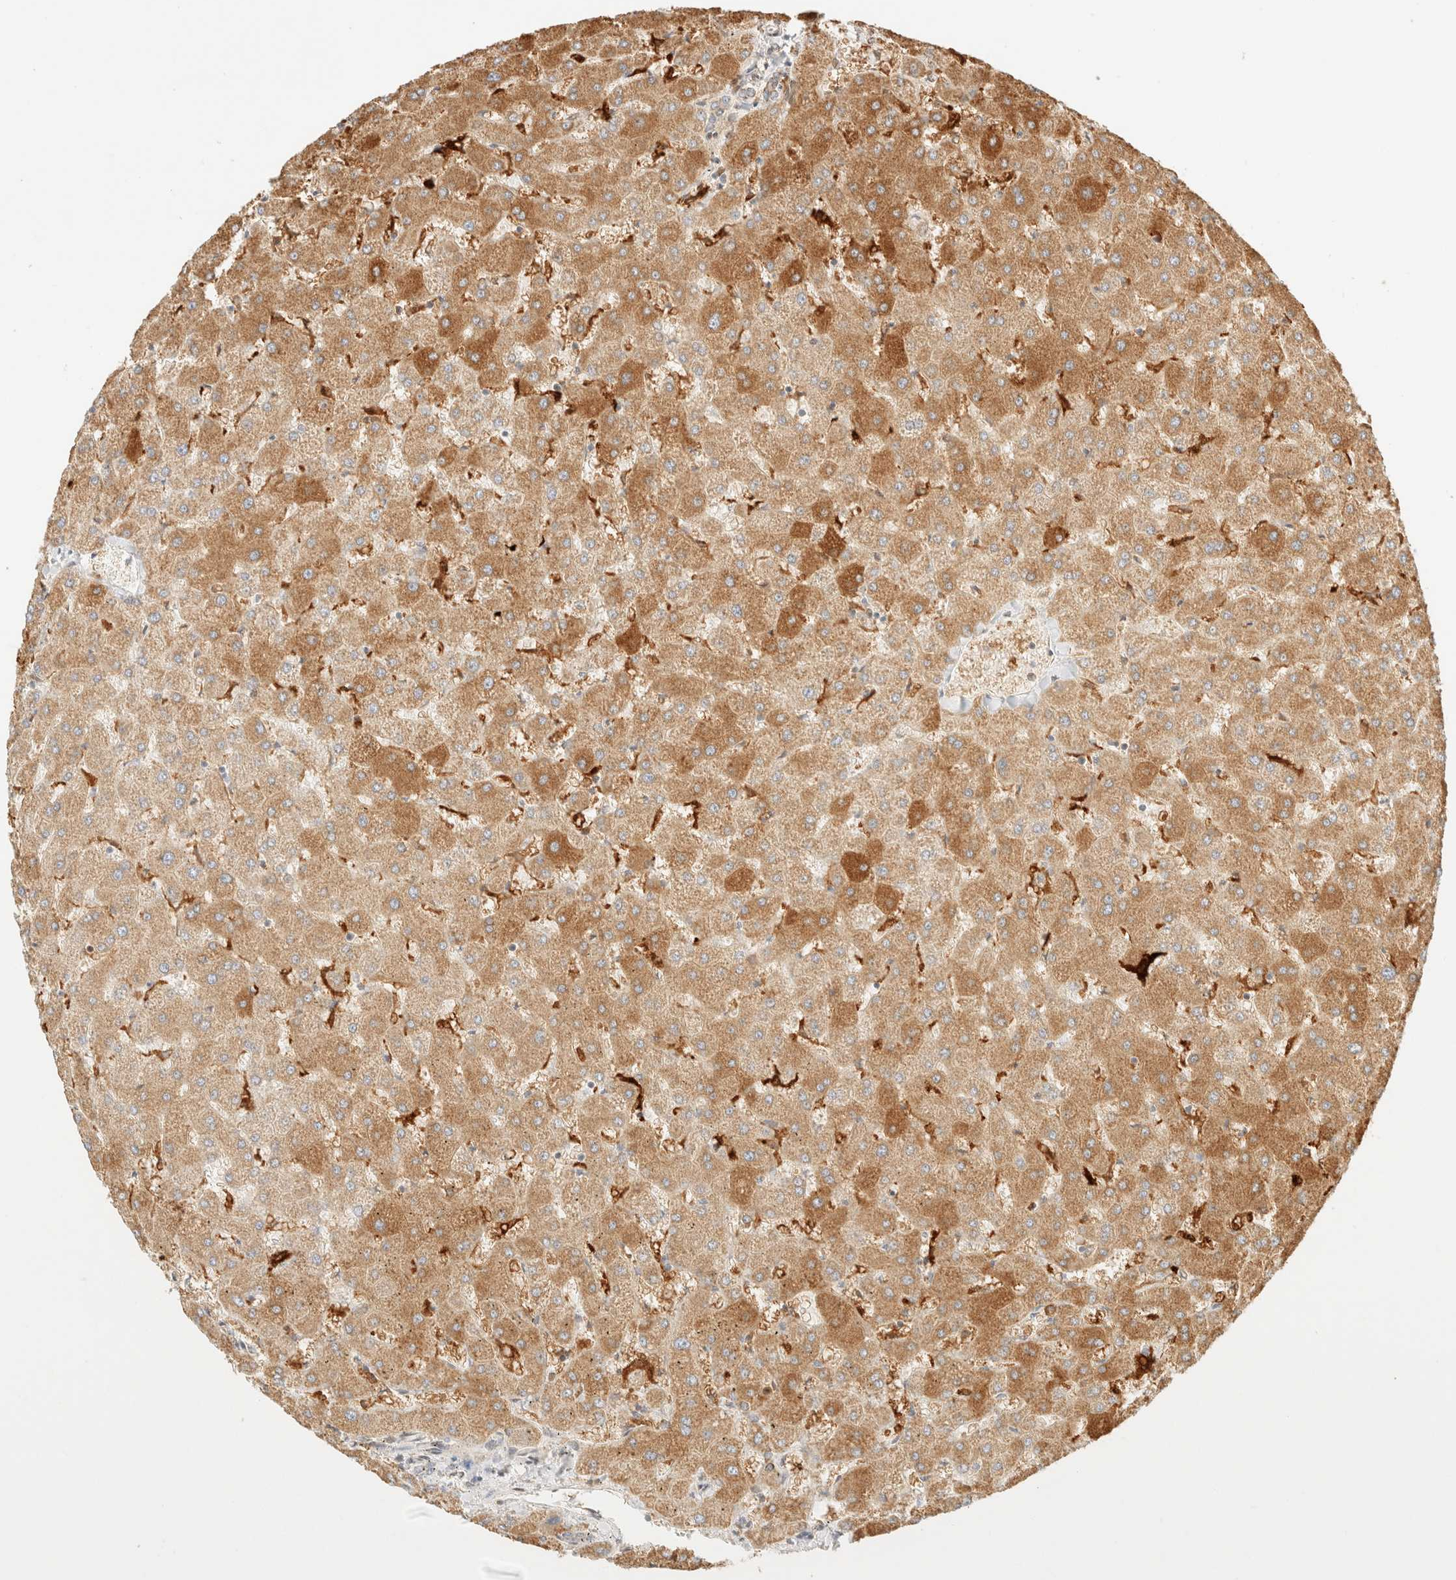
{"staining": {"intensity": "weak", "quantity": "<25%", "location": "cytoplasmic/membranous"}, "tissue": "liver", "cell_type": "Cholangiocytes", "image_type": "normal", "snomed": [{"axis": "morphology", "description": "Normal tissue, NOS"}, {"axis": "topography", "description": "Liver"}], "caption": "High magnification brightfield microscopy of benign liver stained with DAB (3,3'-diaminobenzidine) (brown) and counterstained with hematoxylin (blue): cholangiocytes show no significant positivity.", "gene": "TACO1", "patient": {"sex": "female", "age": 63}}